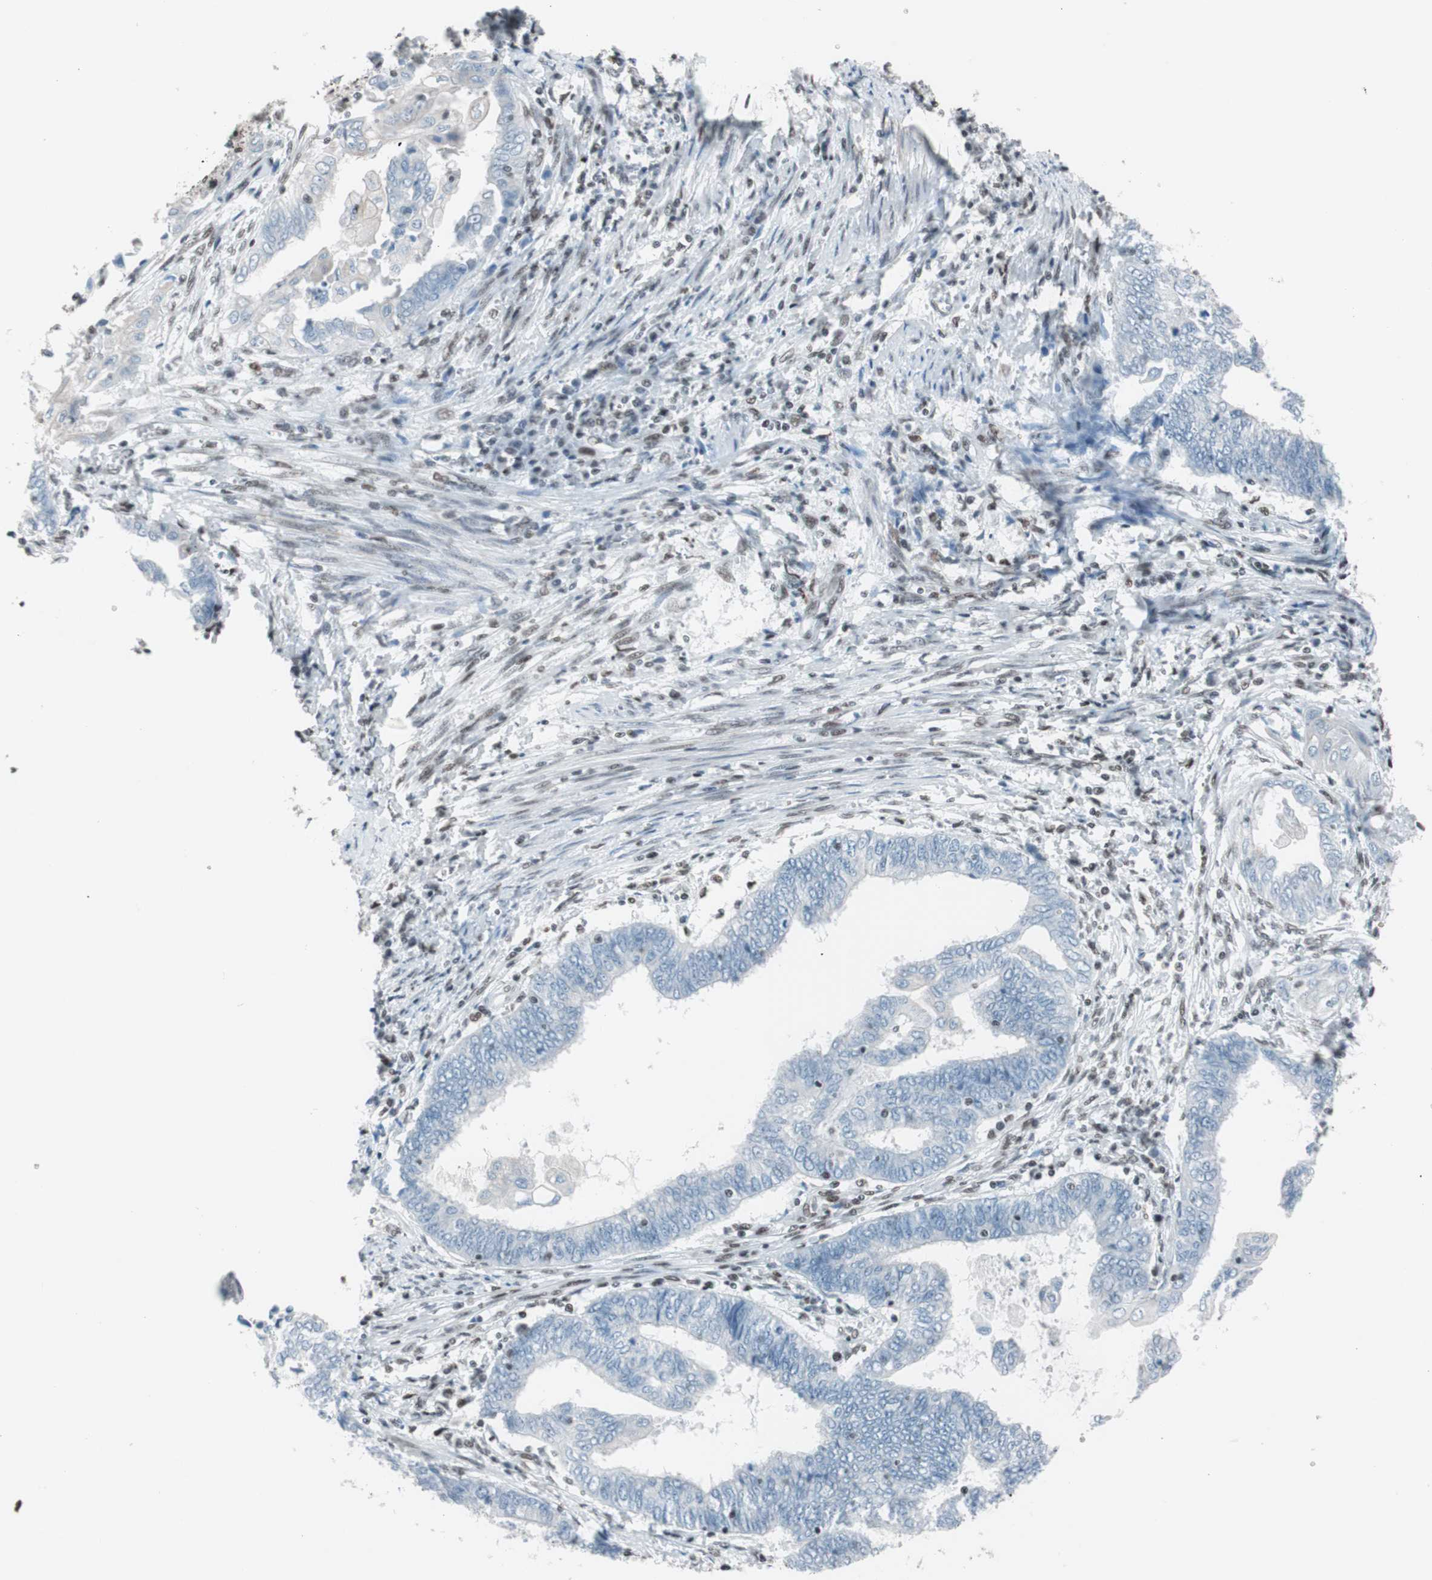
{"staining": {"intensity": "negative", "quantity": "none", "location": "none"}, "tissue": "endometrial cancer", "cell_type": "Tumor cells", "image_type": "cancer", "snomed": [{"axis": "morphology", "description": "Adenocarcinoma, NOS"}, {"axis": "topography", "description": "Uterus"}, {"axis": "topography", "description": "Endometrium"}], "caption": "Tumor cells are negative for brown protein staining in endometrial cancer (adenocarcinoma).", "gene": "ARID1A", "patient": {"sex": "female", "age": 70}}